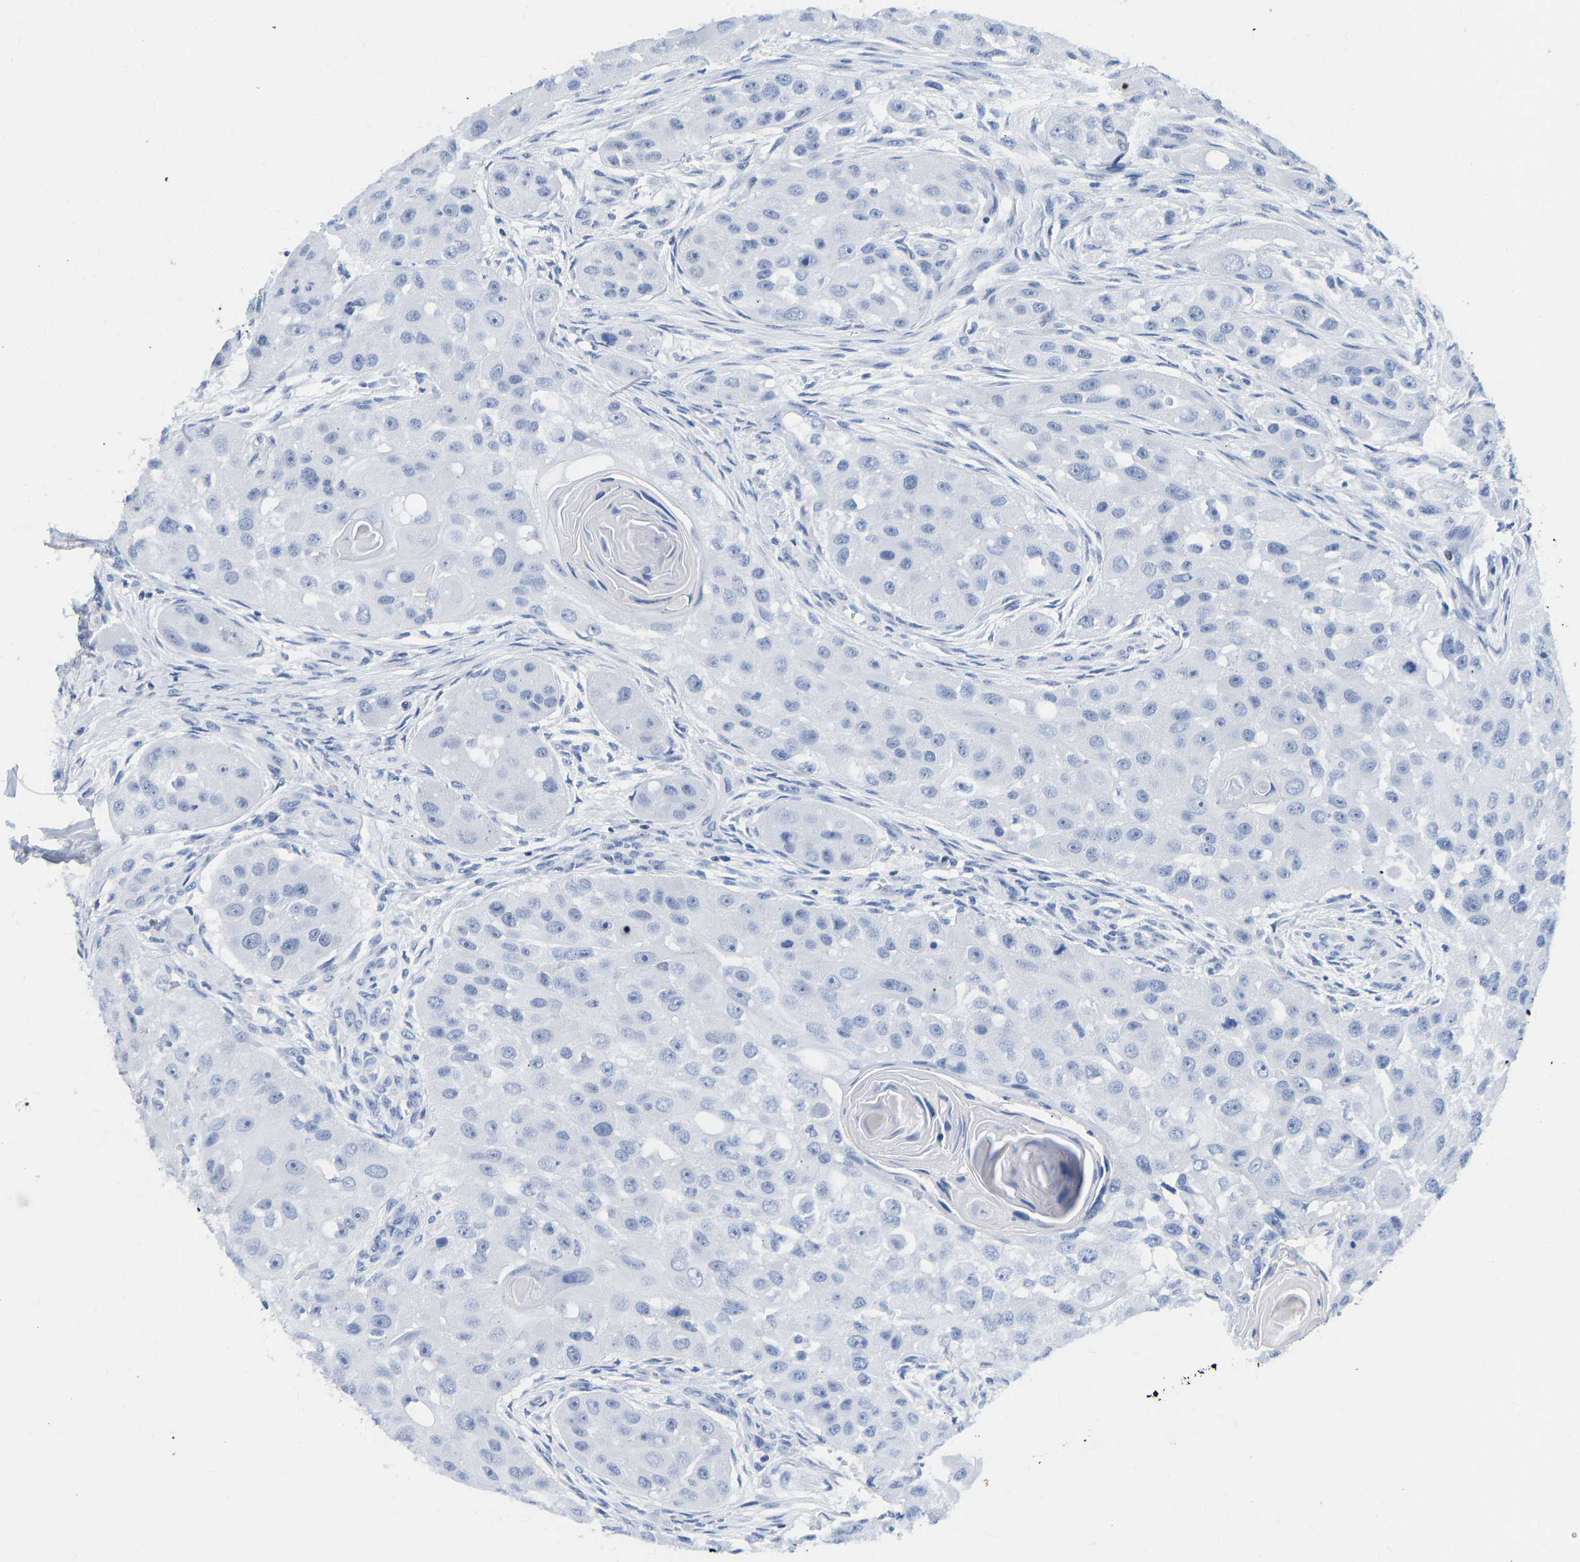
{"staining": {"intensity": "negative", "quantity": "none", "location": "none"}, "tissue": "head and neck cancer", "cell_type": "Tumor cells", "image_type": "cancer", "snomed": [{"axis": "morphology", "description": "Normal tissue, NOS"}, {"axis": "morphology", "description": "Squamous cell carcinoma, NOS"}, {"axis": "topography", "description": "Skeletal muscle"}, {"axis": "topography", "description": "Head-Neck"}], "caption": "Head and neck cancer (squamous cell carcinoma) stained for a protein using immunohistochemistry displays no expression tumor cells.", "gene": "TCF7", "patient": {"sex": "male", "age": 51}}